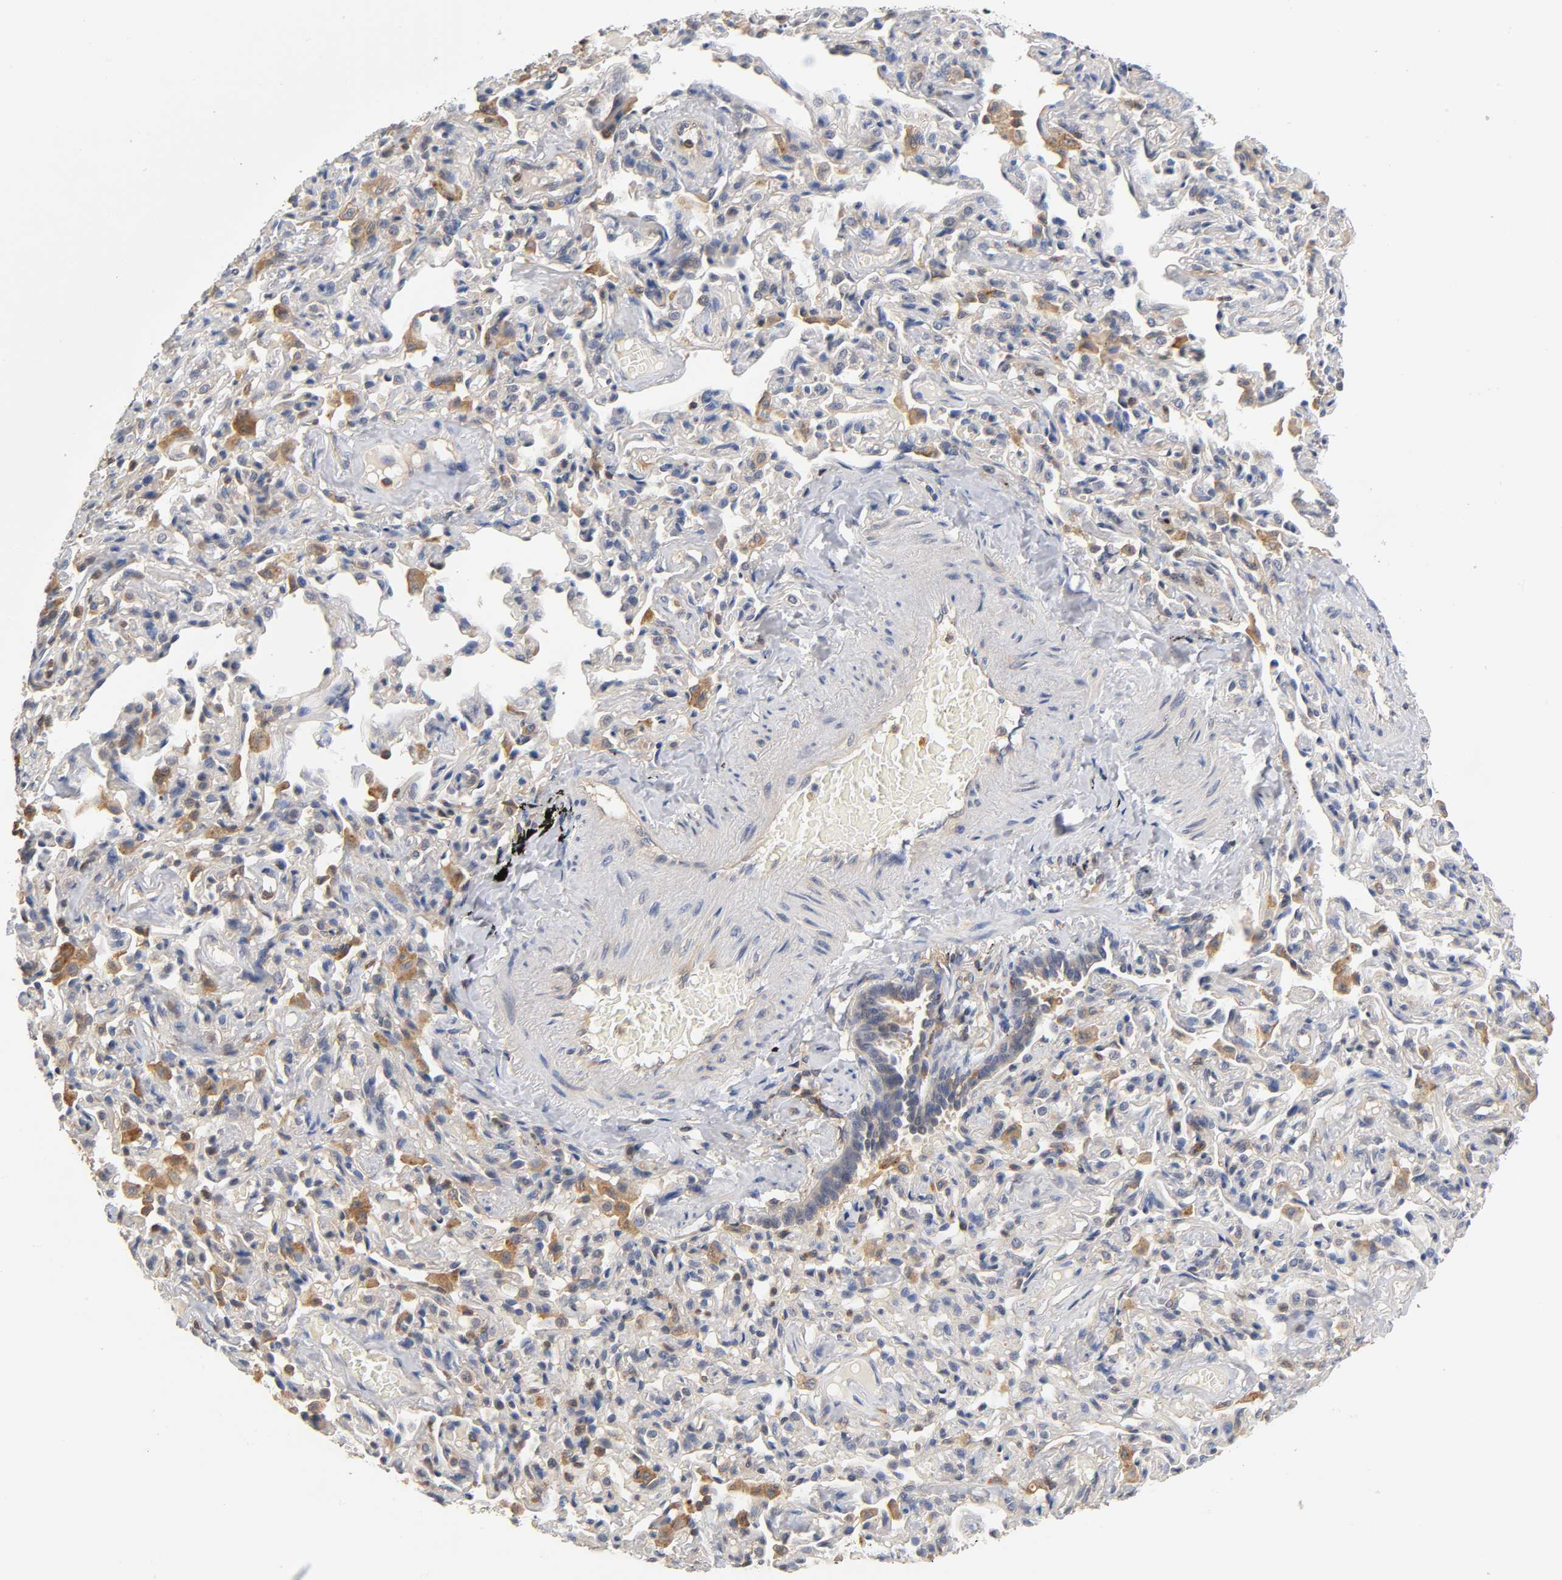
{"staining": {"intensity": "moderate", "quantity": ">75%", "location": "cytoplasmic/membranous"}, "tissue": "bronchus", "cell_type": "Respiratory epithelial cells", "image_type": "normal", "snomed": [{"axis": "morphology", "description": "Normal tissue, NOS"}, {"axis": "topography", "description": "Lung"}], "caption": "Bronchus stained with immunohistochemistry (IHC) demonstrates moderate cytoplasmic/membranous expression in approximately >75% of respiratory epithelial cells.", "gene": "ACTR2", "patient": {"sex": "male", "age": 64}}